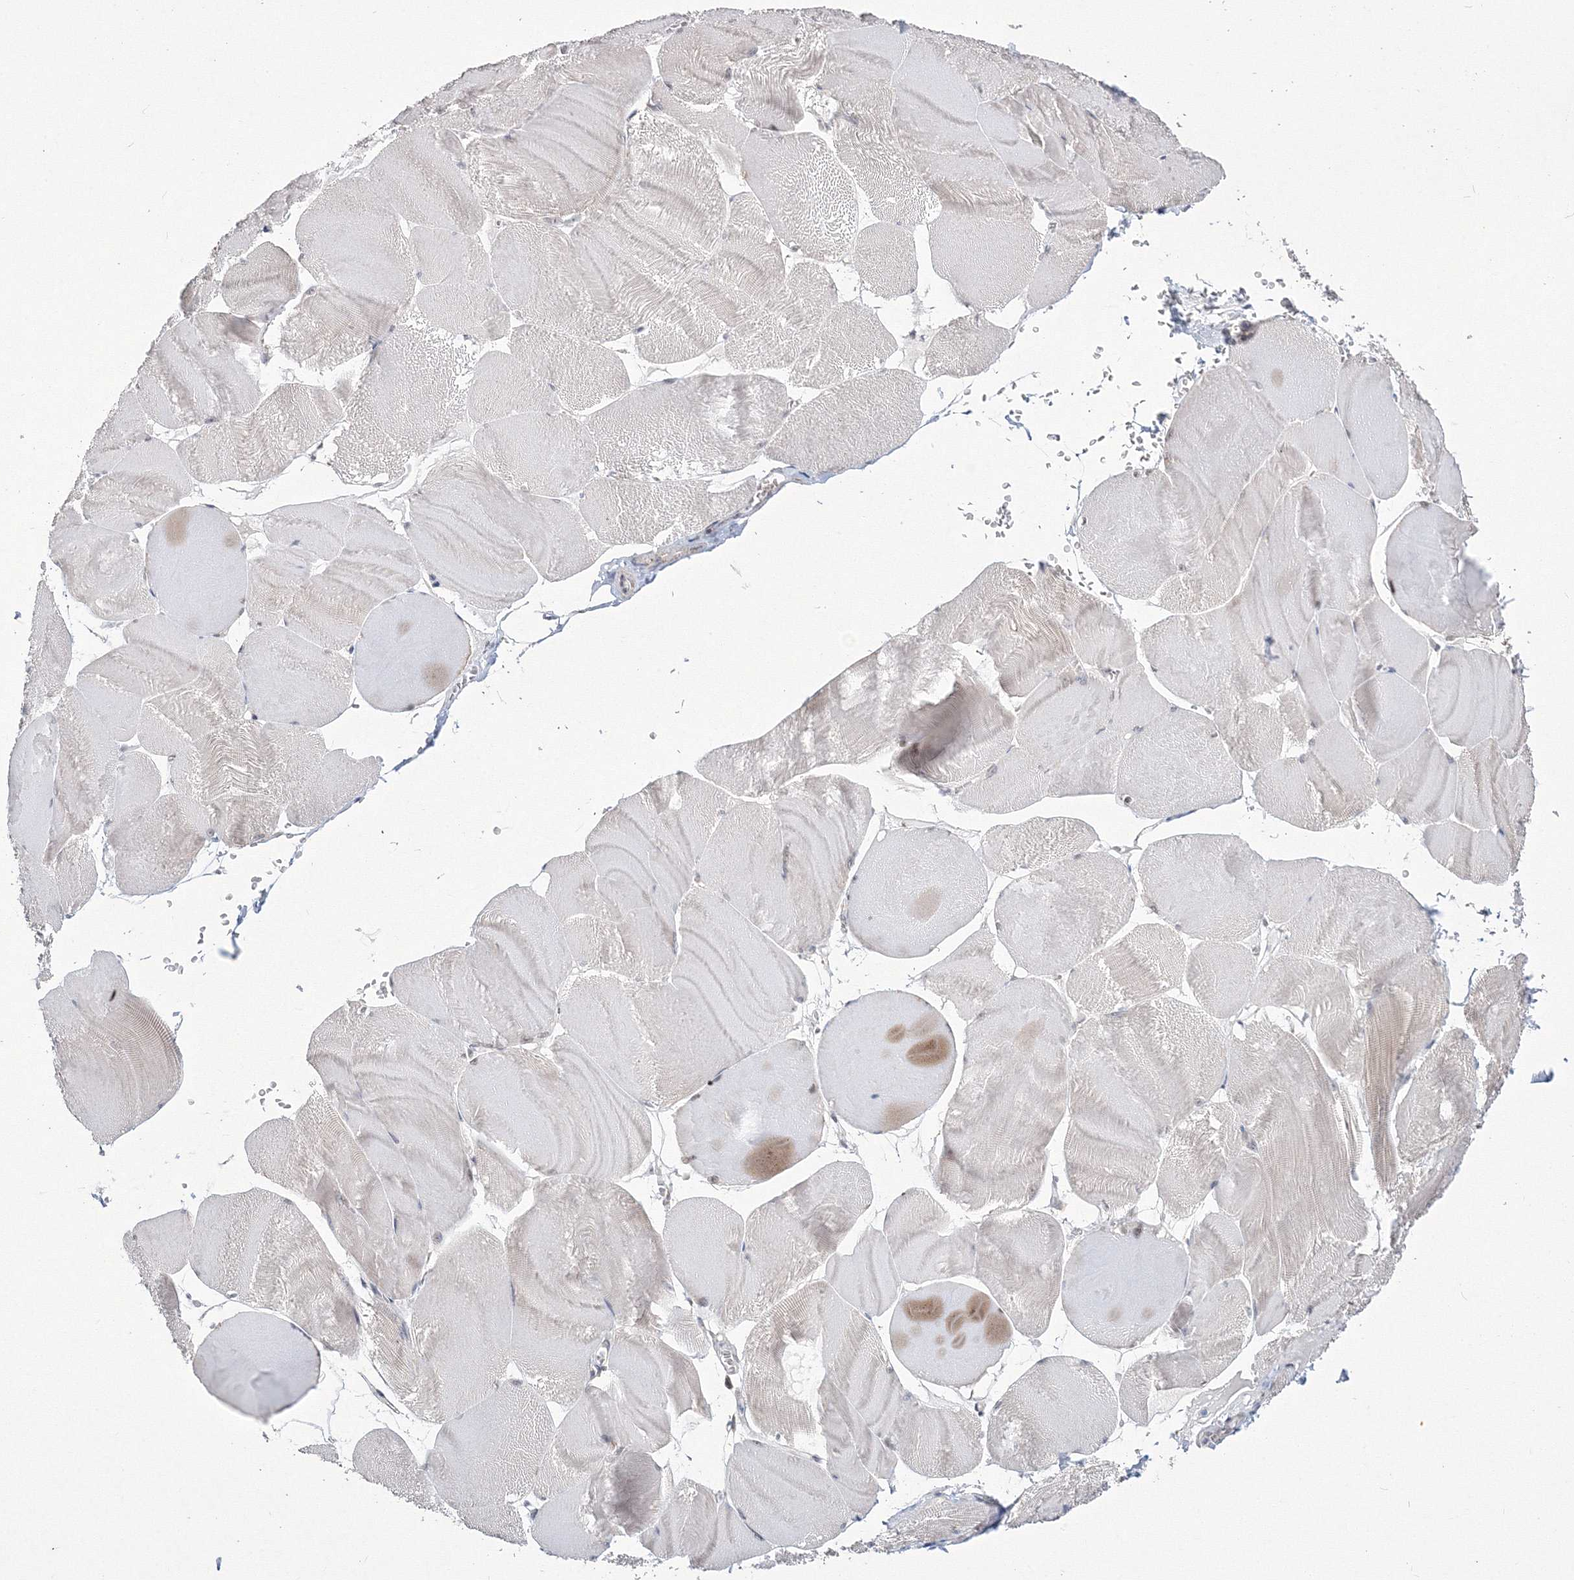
{"staining": {"intensity": "weak", "quantity": "<25%", "location": "cytoplasmic/membranous"}, "tissue": "skeletal muscle", "cell_type": "Myocytes", "image_type": "normal", "snomed": [{"axis": "morphology", "description": "Normal tissue, NOS"}, {"axis": "morphology", "description": "Basal cell carcinoma"}, {"axis": "topography", "description": "Skeletal muscle"}], "caption": "A high-resolution histopathology image shows IHC staining of normal skeletal muscle, which shows no significant expression in myocytes.", "gene": "GRSF1", "patient": {"sex": "female", "age": 64}}